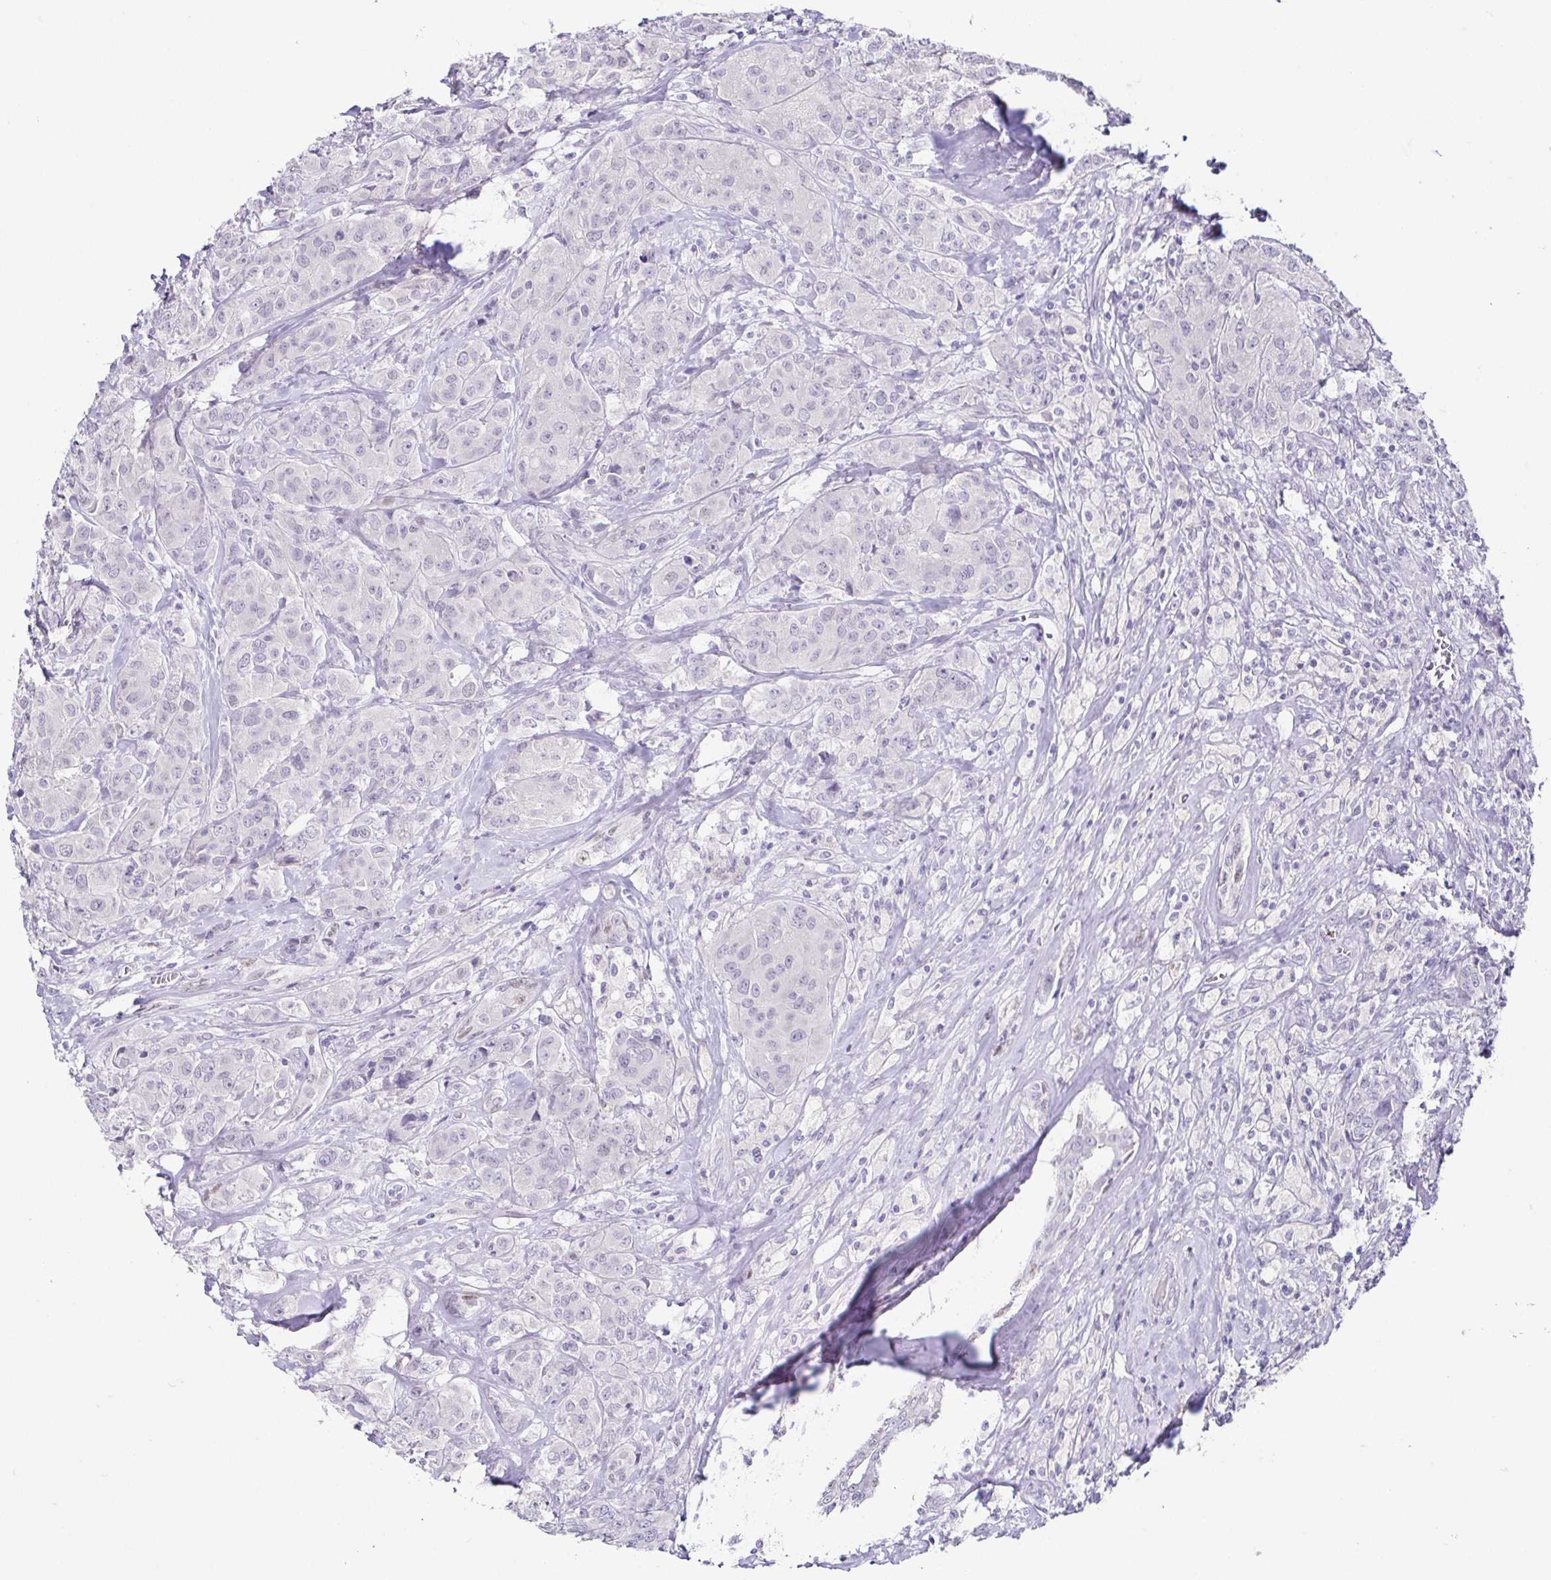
{"staining": {"intensity": "negative", "quantity": "none", "location": "none"}, "tissue": "breast cancer", "cell_type": "Tumor cells", "image_type": "cancer", "snomed": [{"axis": "morphology", "description": "Normal tissue, NOS"}, {"axis": "morphology", "description": "Duct carcinoma"}, {"axis": "topography", "description": "Breast"}], "caption": "Immunohistochemical staining of breast cancer shows no significant staining in tumor cells.", "gene": "TP73", "patient": {"sex": "female", "age": 43}}